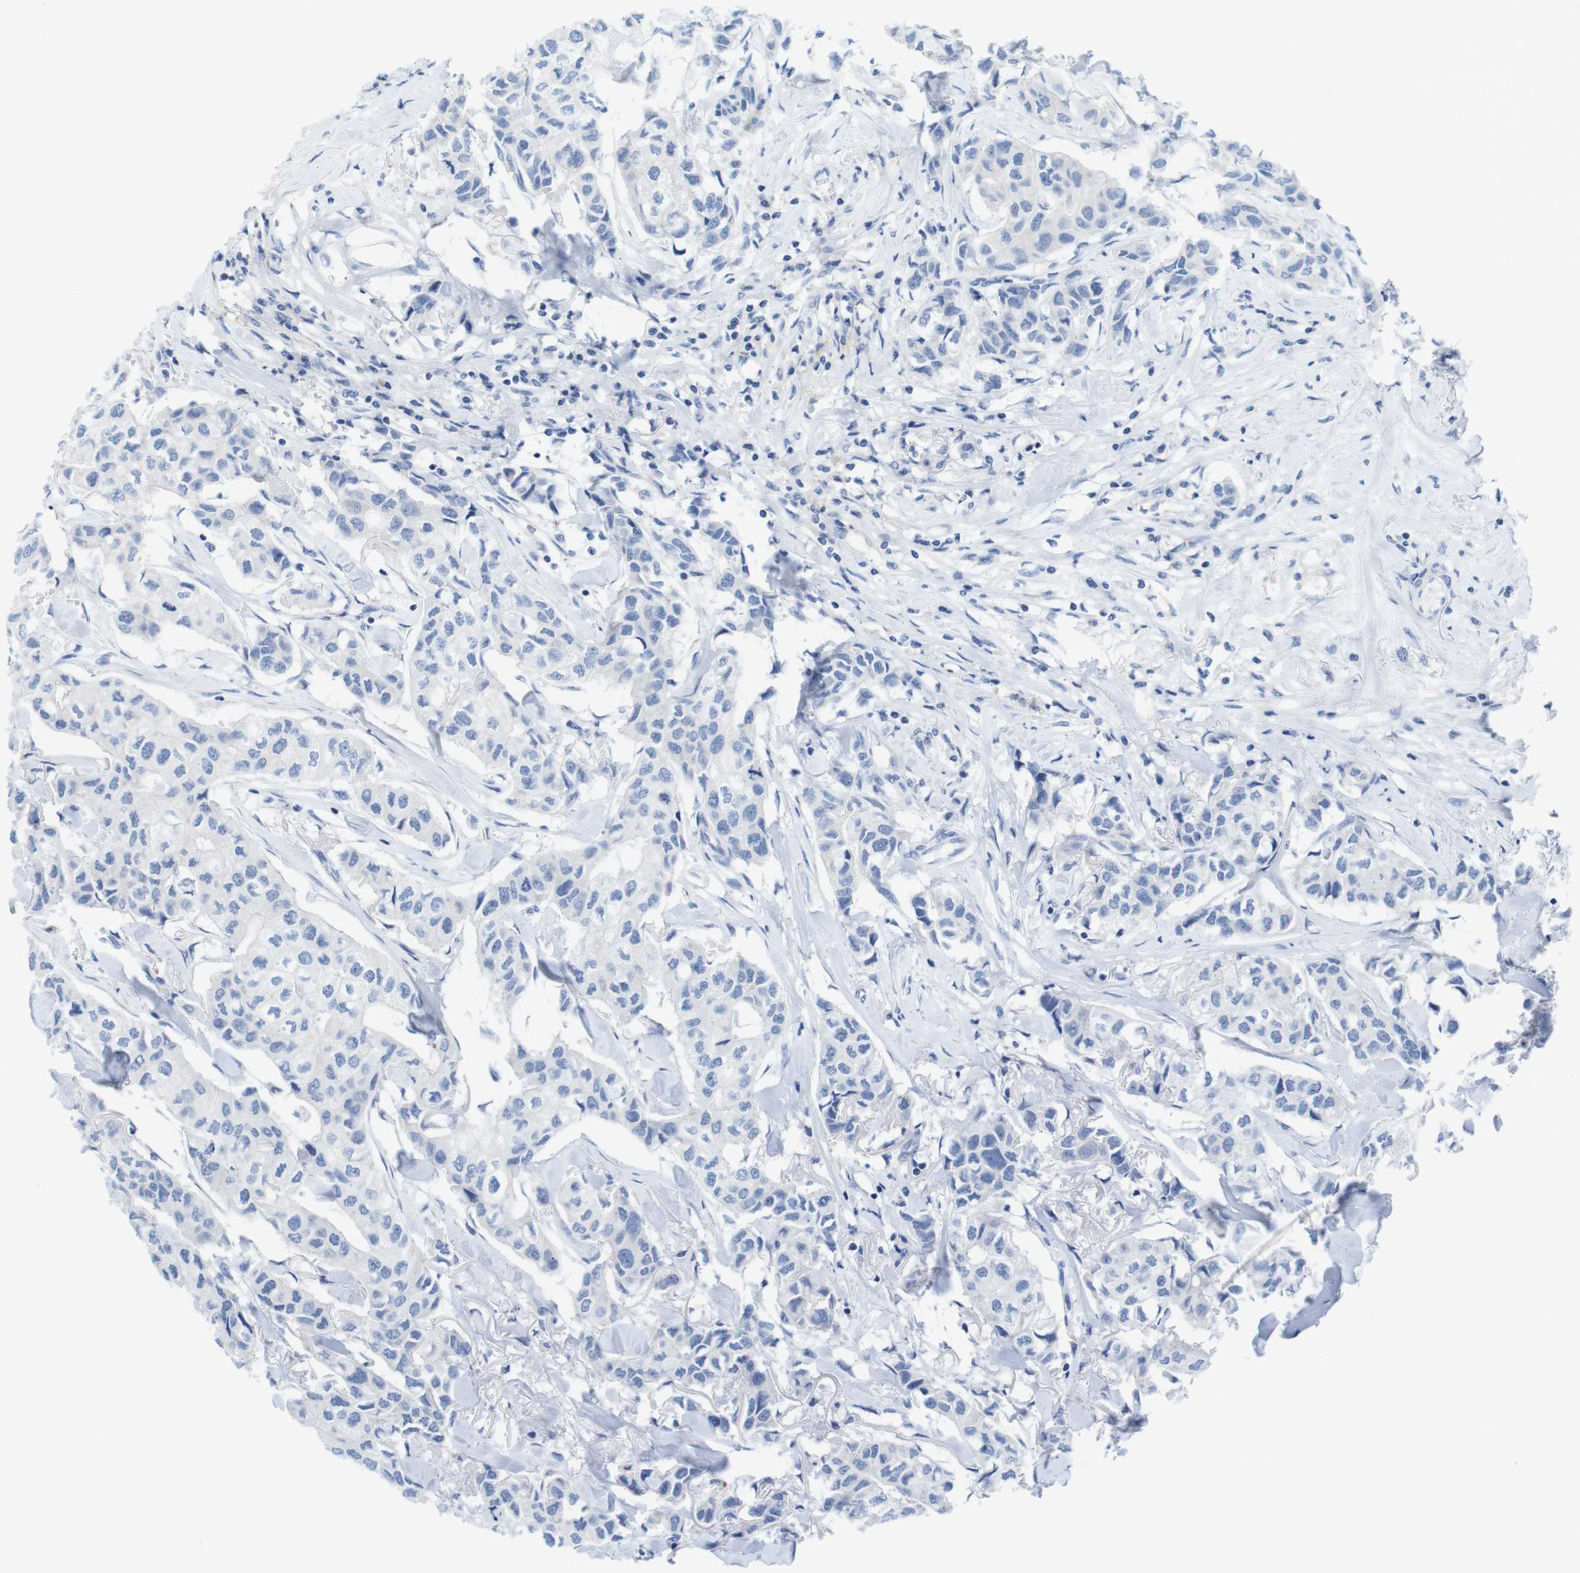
{"staining": {"intensity": "negative", "quantity": "none", "location": "none"}, "tissue": "breast cancer", "cell_type": "Tumor cells", "image_type": "cancer", "snomed": [{"axis": "morphology", "description": "Duct carcinoma"}, {"axis": "topography", "description": "Breast"}], "caption": "Image shows no protein expression in tumor cells of breast cancer (infiltrating ductal carcinoma) tissue. The staining is performed using DAB (3,3'-diaminobenzidine) brown chromogen with nuclei counter-stained in using hematoxylin.", "gene": "ASIC5", "patient": {"sex": "female", "age": 80}}